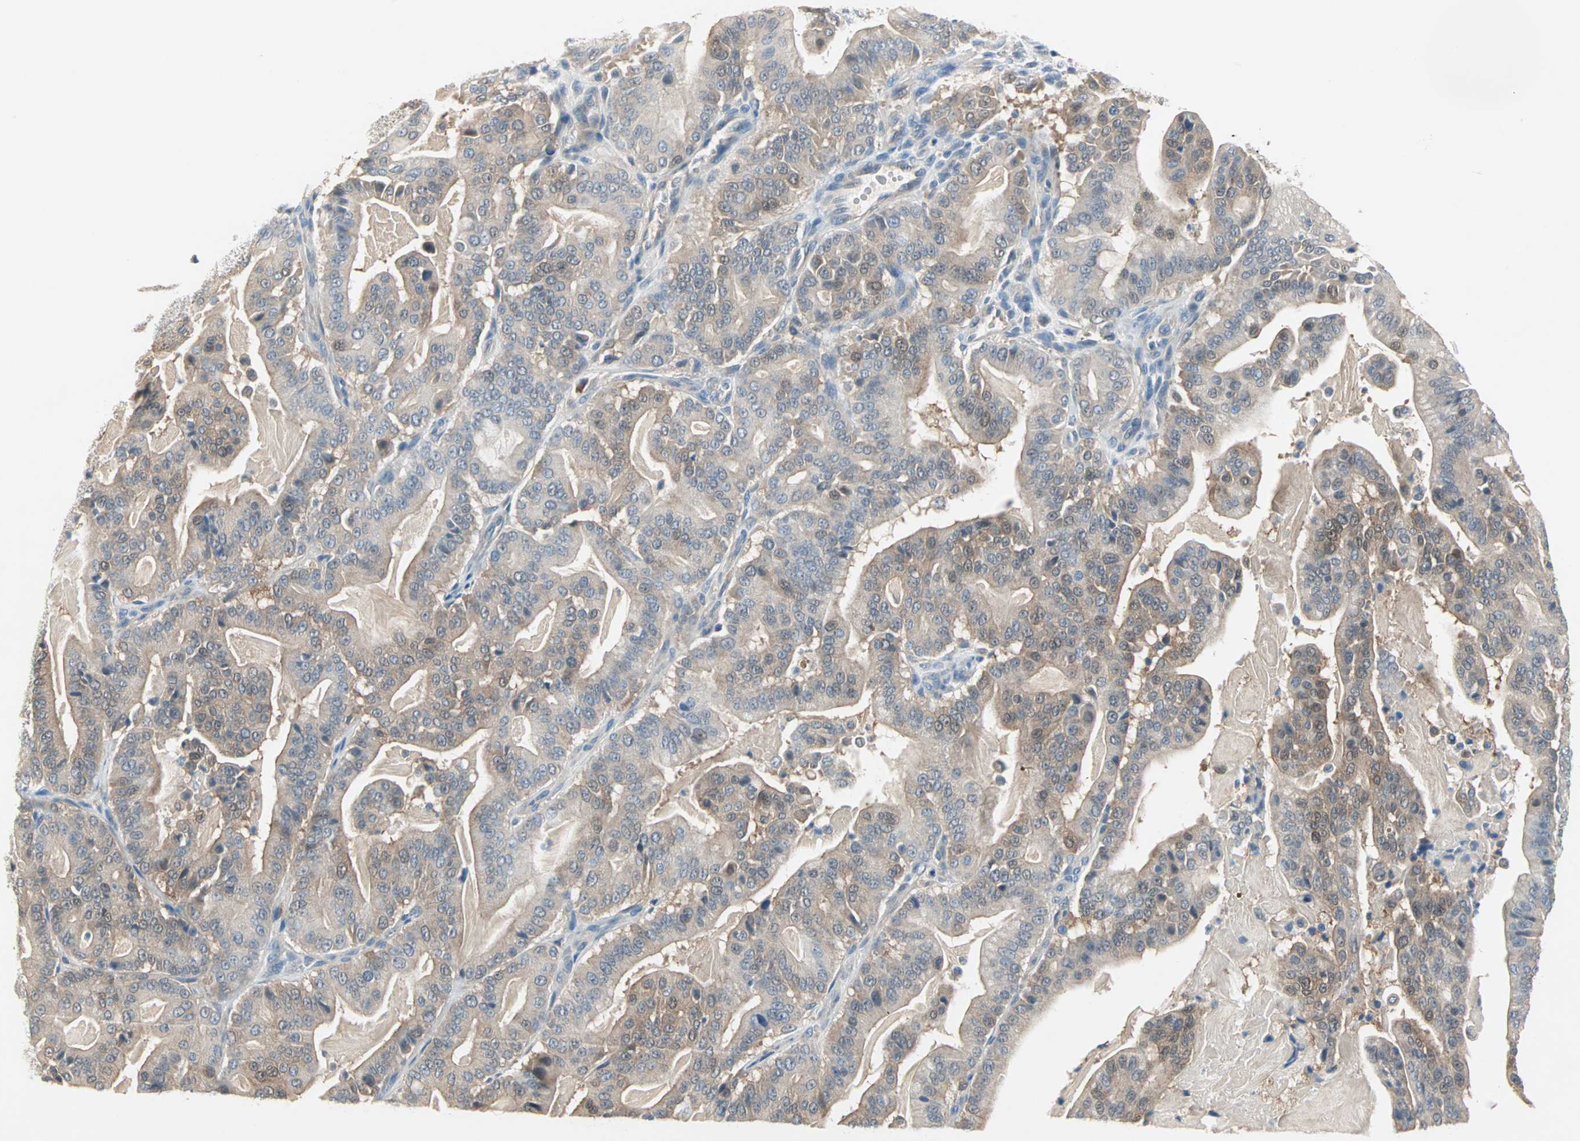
{"staining": {"intensity": "weak", "quantity": ">75%", "location": "cytoplasmic/membranous"}, "tissue": "pancreatic cancer", "cell_type": "Tumor cells", "image_type": "cancer", "snomed": [{"axis": "morphology", "description": "Adenocarcinoma, NOS"}, {"axis": "topography", "description": "Pancreas"}], "caption": "The histopathology image demonstrates a brown stain indicating the presence of a protein in the cytoplasmic/membranous of tumor cells in pancreatic cancer.", "gene": "MPI", "patient": {"sex": "male", "age": 63}}